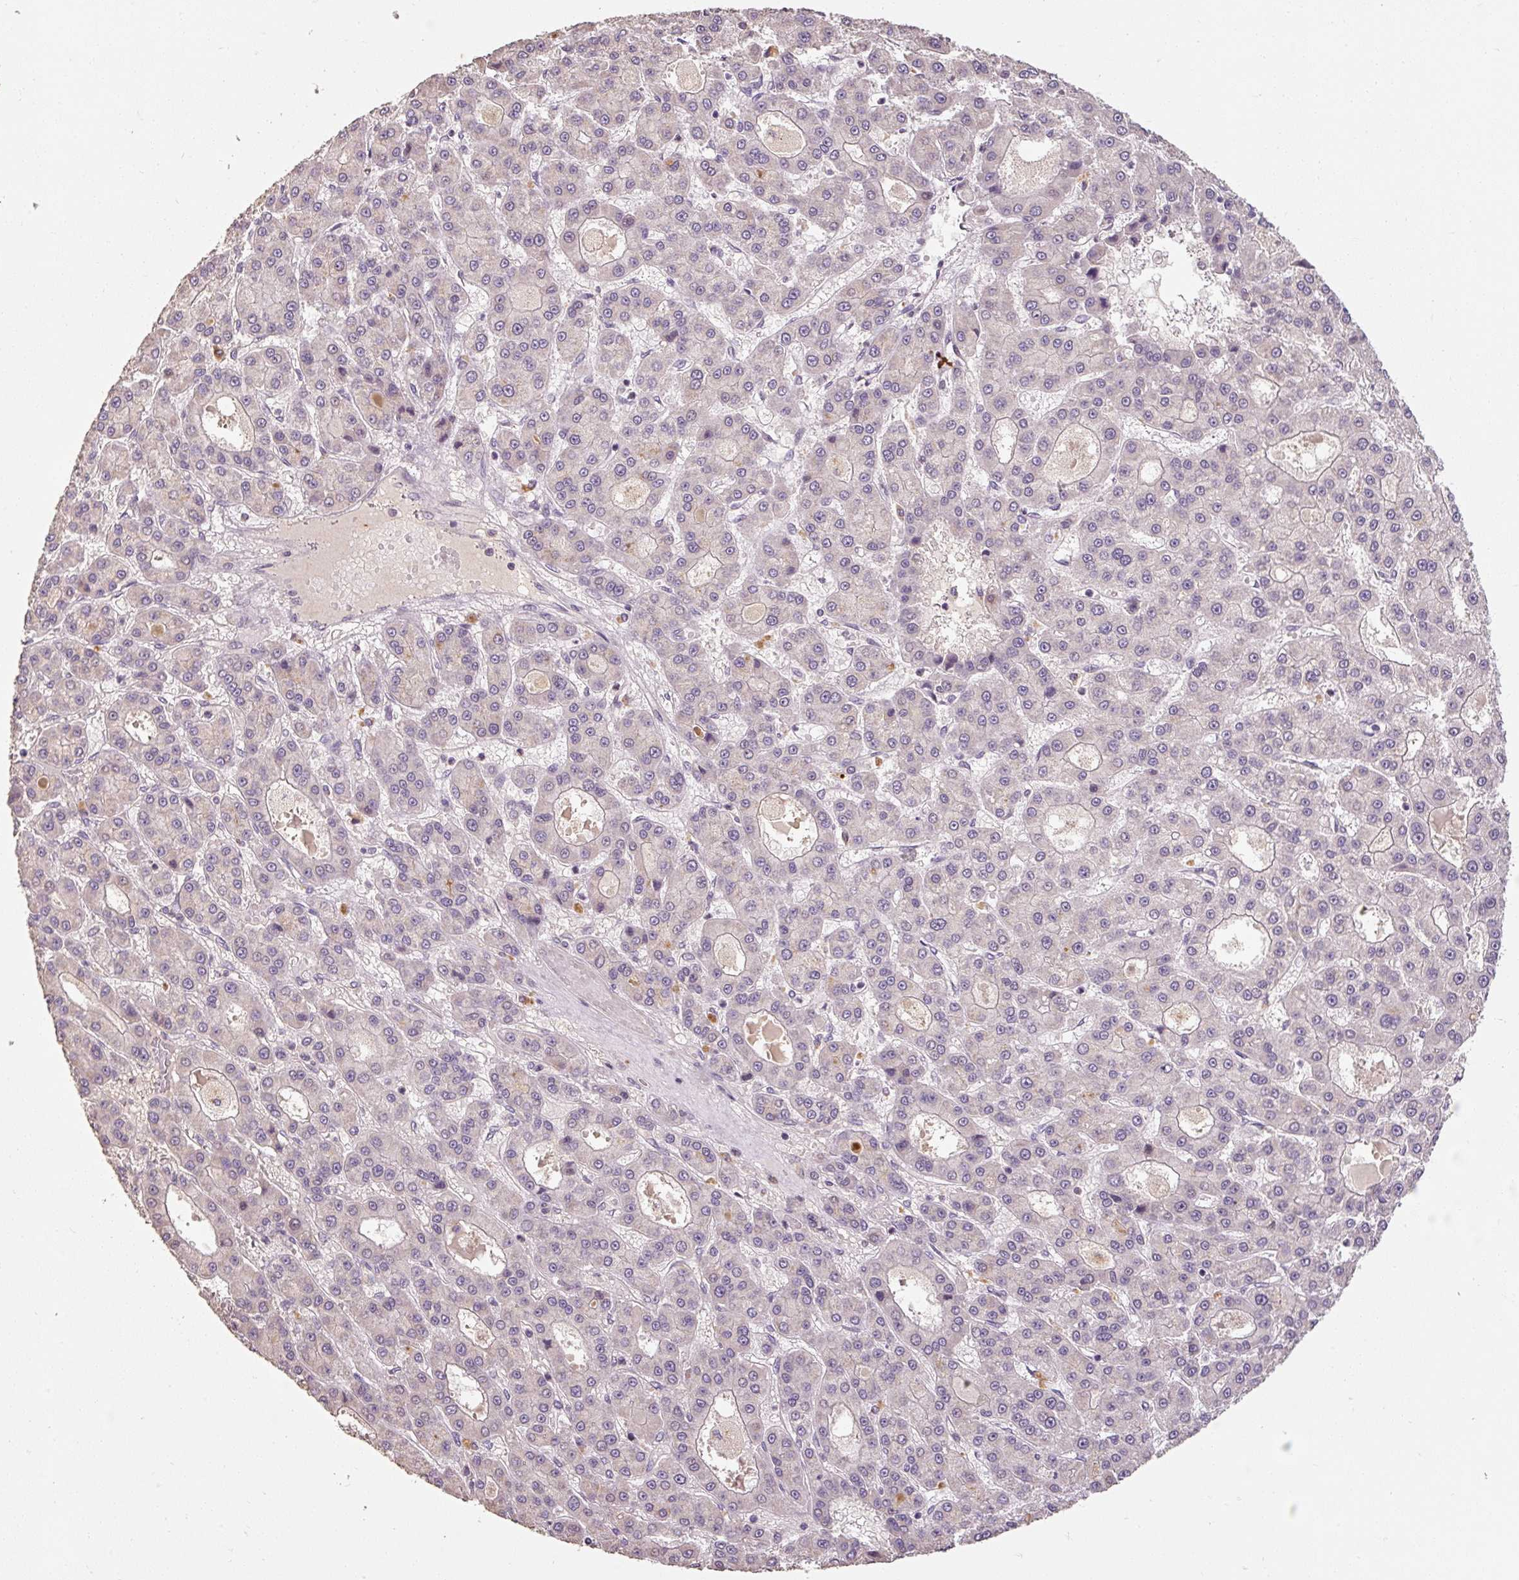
{"staining": {"intensity": "negative", "quantity": "none", "location": "none"}, "tissue": "liver cancer", "cell_type": "Tumor cells", "image_type": "cancer", "snomed": [{"axis": "morphology", "description": "Carcinoma, Hepatocellular, NOS"}, {"axis": "topography", "description": "Liver"}], "caption": "Image shows no significant protein positivity in tumor cells of liver cancer (hepatocellular carcinoma).", "gene": "CFAP65", "patient": {"sex": "male", "age": 70}}